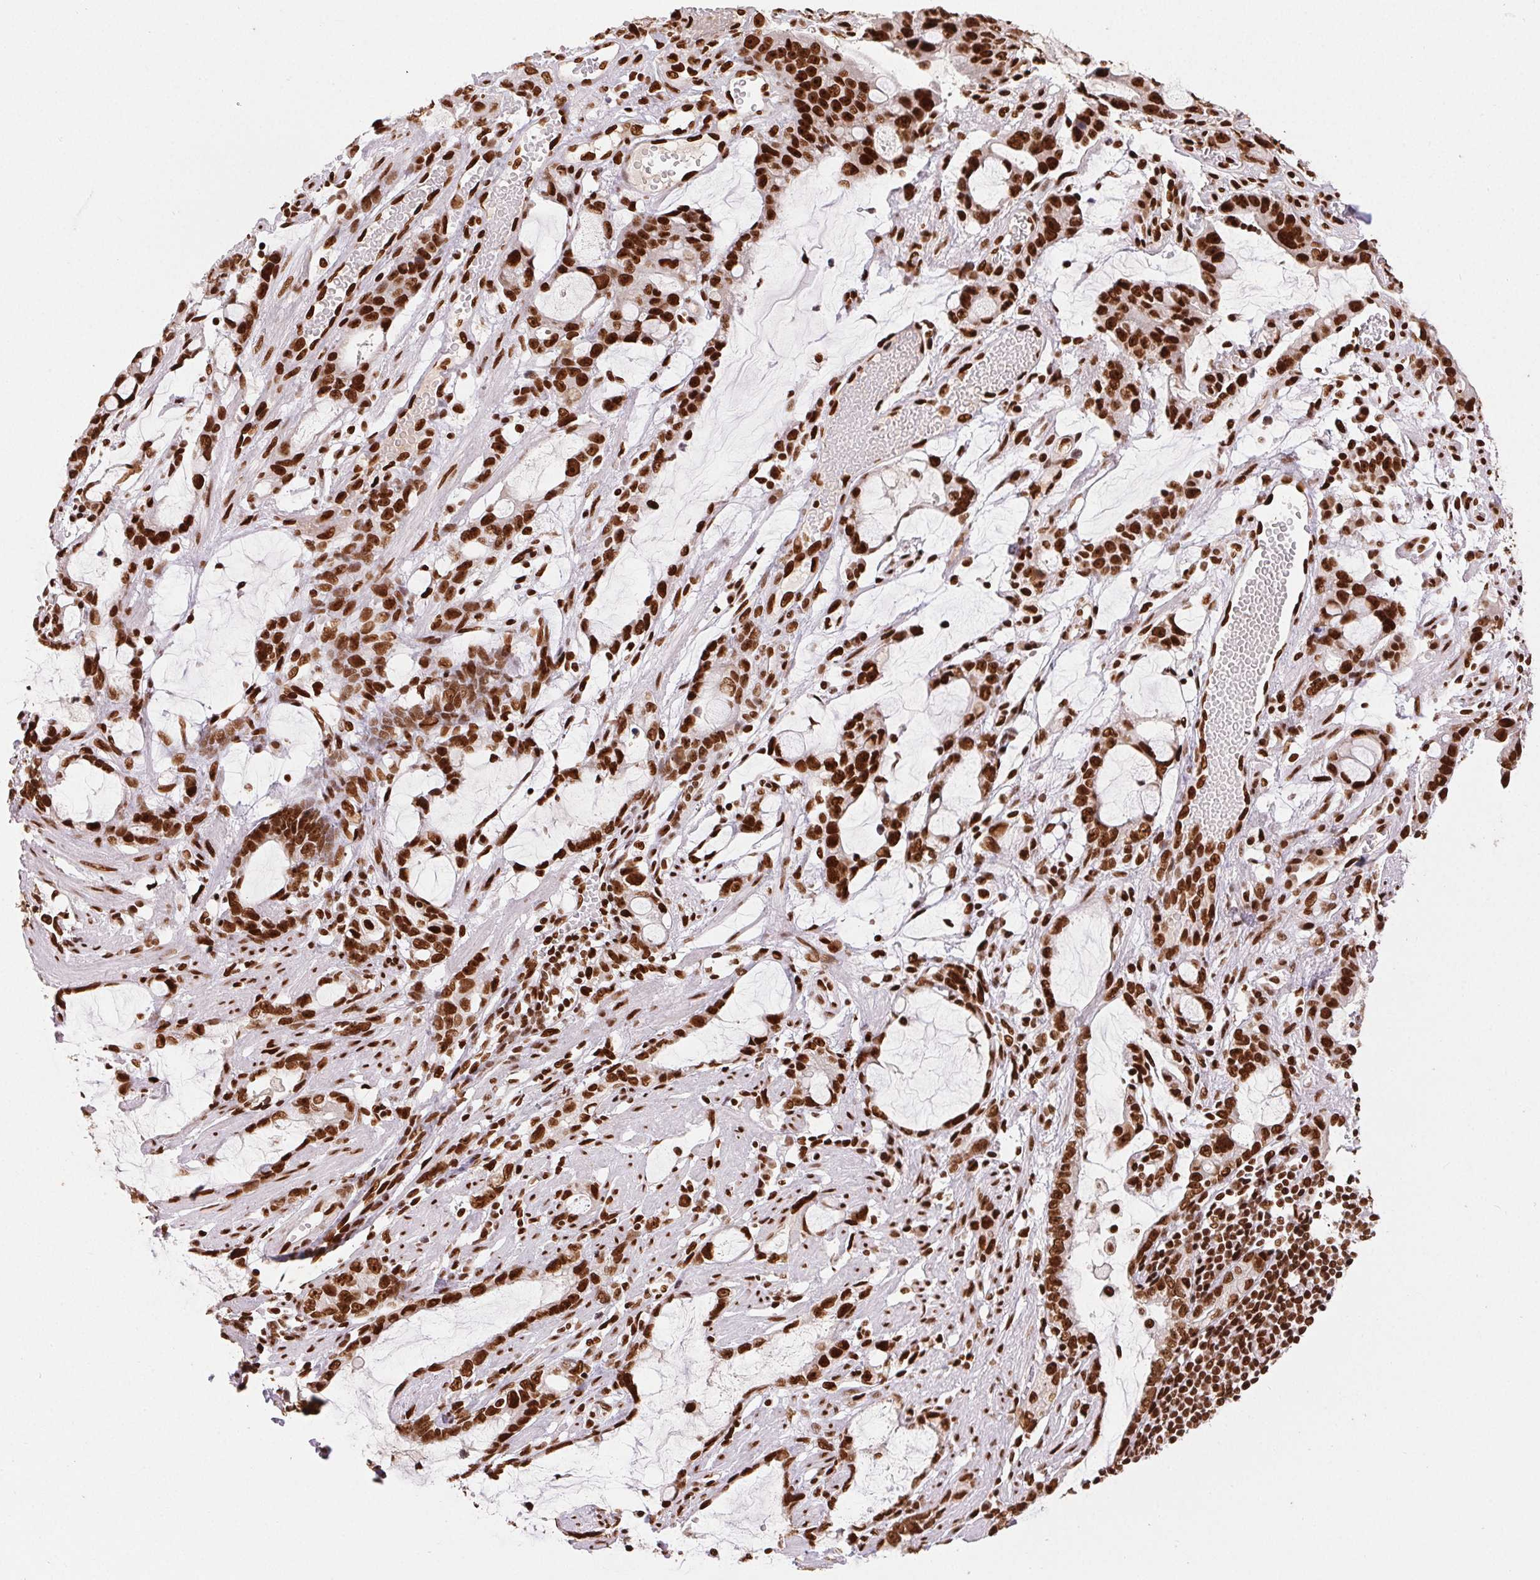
{"staining": {"intensity": "strong", "quantity": ">75%", "location": "nuclear"}, "tissue": "stomach cancer", "cell_type": "Tumor cells", "image_type": "cancer", "snomed": [{"axis": "morphology", "description": "Adenocarcinoma, NOS"}, {"axis": "topography", "description": "Stomach"}], "caption": "Strong nuclear staining for a protein is seen in approximately >75% of tumor cells of stomach cancer (adenocarcinoma) using IHC.", "gene": "ZNF80", "patient": {"sex": "male", "age": 55}}